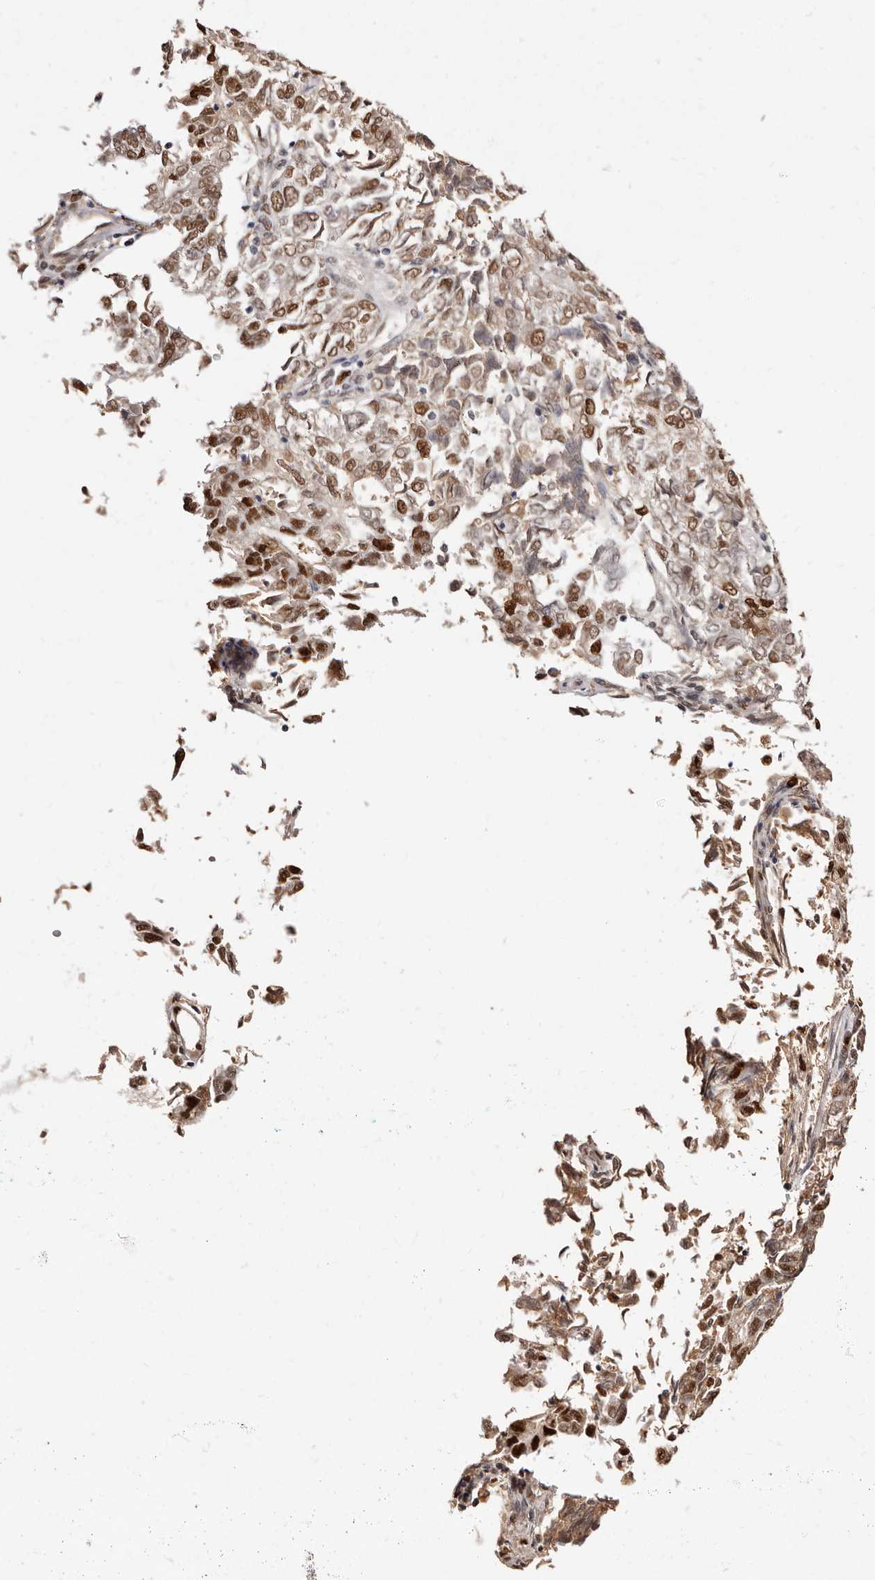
{"staining": {"intensity": "moderate", "quantity": "<25%", "location": "nuclear"}, "tissue": "endometrial cancer", "cell_type": "Tumor cells", "image_type": "cancer", "snomed": [{"axis": "morphology", "description": "Adenocarcinoma, NOS"}, {"axis": "topography", "description": "Endometrium"}], "caption": "The image exhibits a brown stain indicating the presence of a protein in the nuclear of tumor cells in endometrial cancer. Ihc stains the protein in brown and the nuclei are stained blue.", "gene": "TKT", "patient": {"sex": "female", "age": 80}}